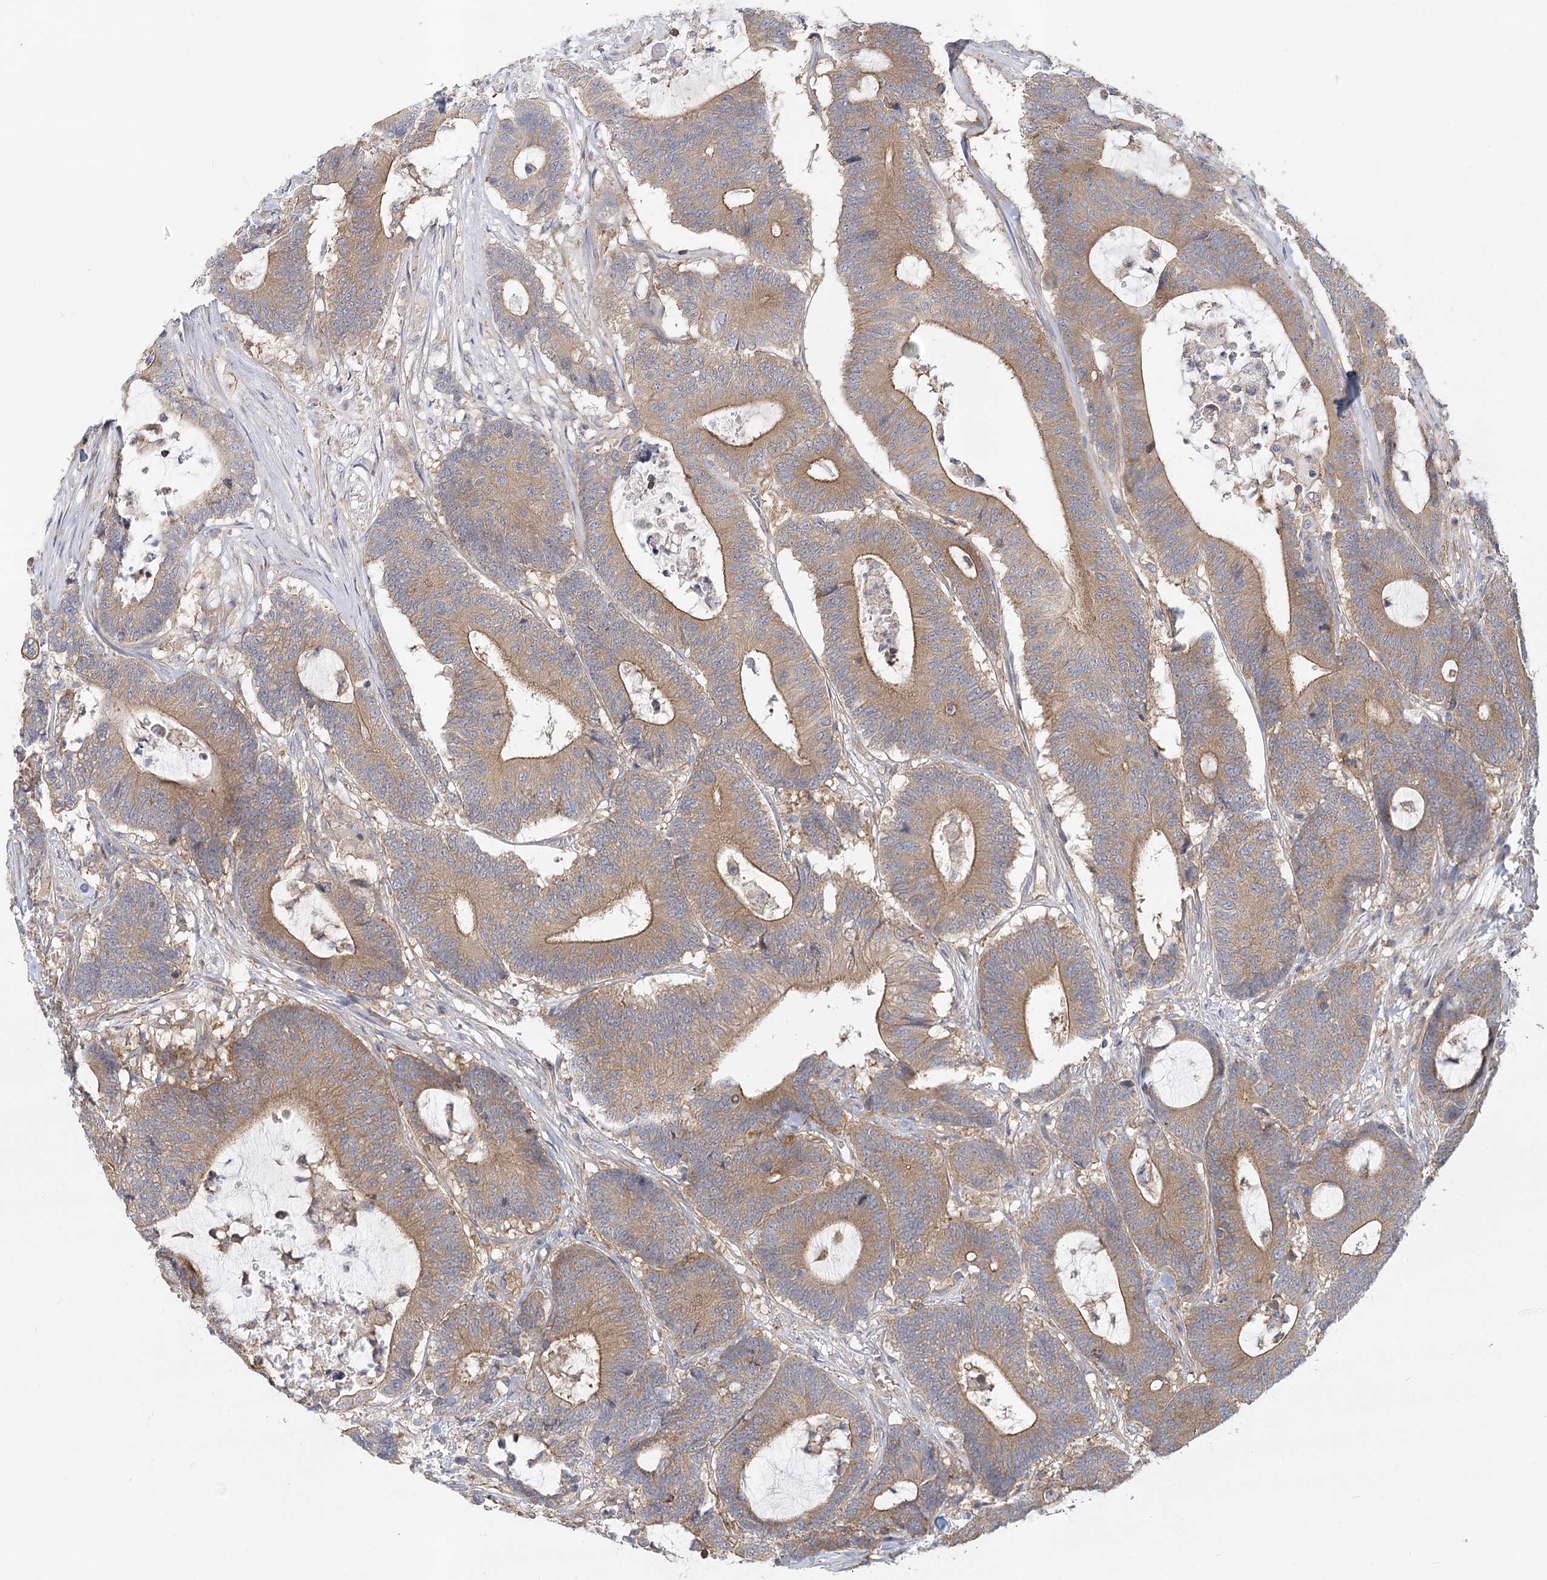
{"staining": {"intensity": "moderate", "quantity": ">75%", "location": "cytoplasmic/membranous"}, "tissue": "colorectal cancer", "cell_type": "Tumor cells", "image_type": "cancer", "snomed": [{"axis": "morphology", "description": "Adenocarcinoma, NOS"}, {"axis": "topography", "description": "Colon"}], "caption": "Colorectal adenocarcinoma tissue reveals moderate cytoplasmic/membranous staining in about >75% of tumor cells", "gene": "UMPS", "patient": {"sex": "female", "age": 84}}